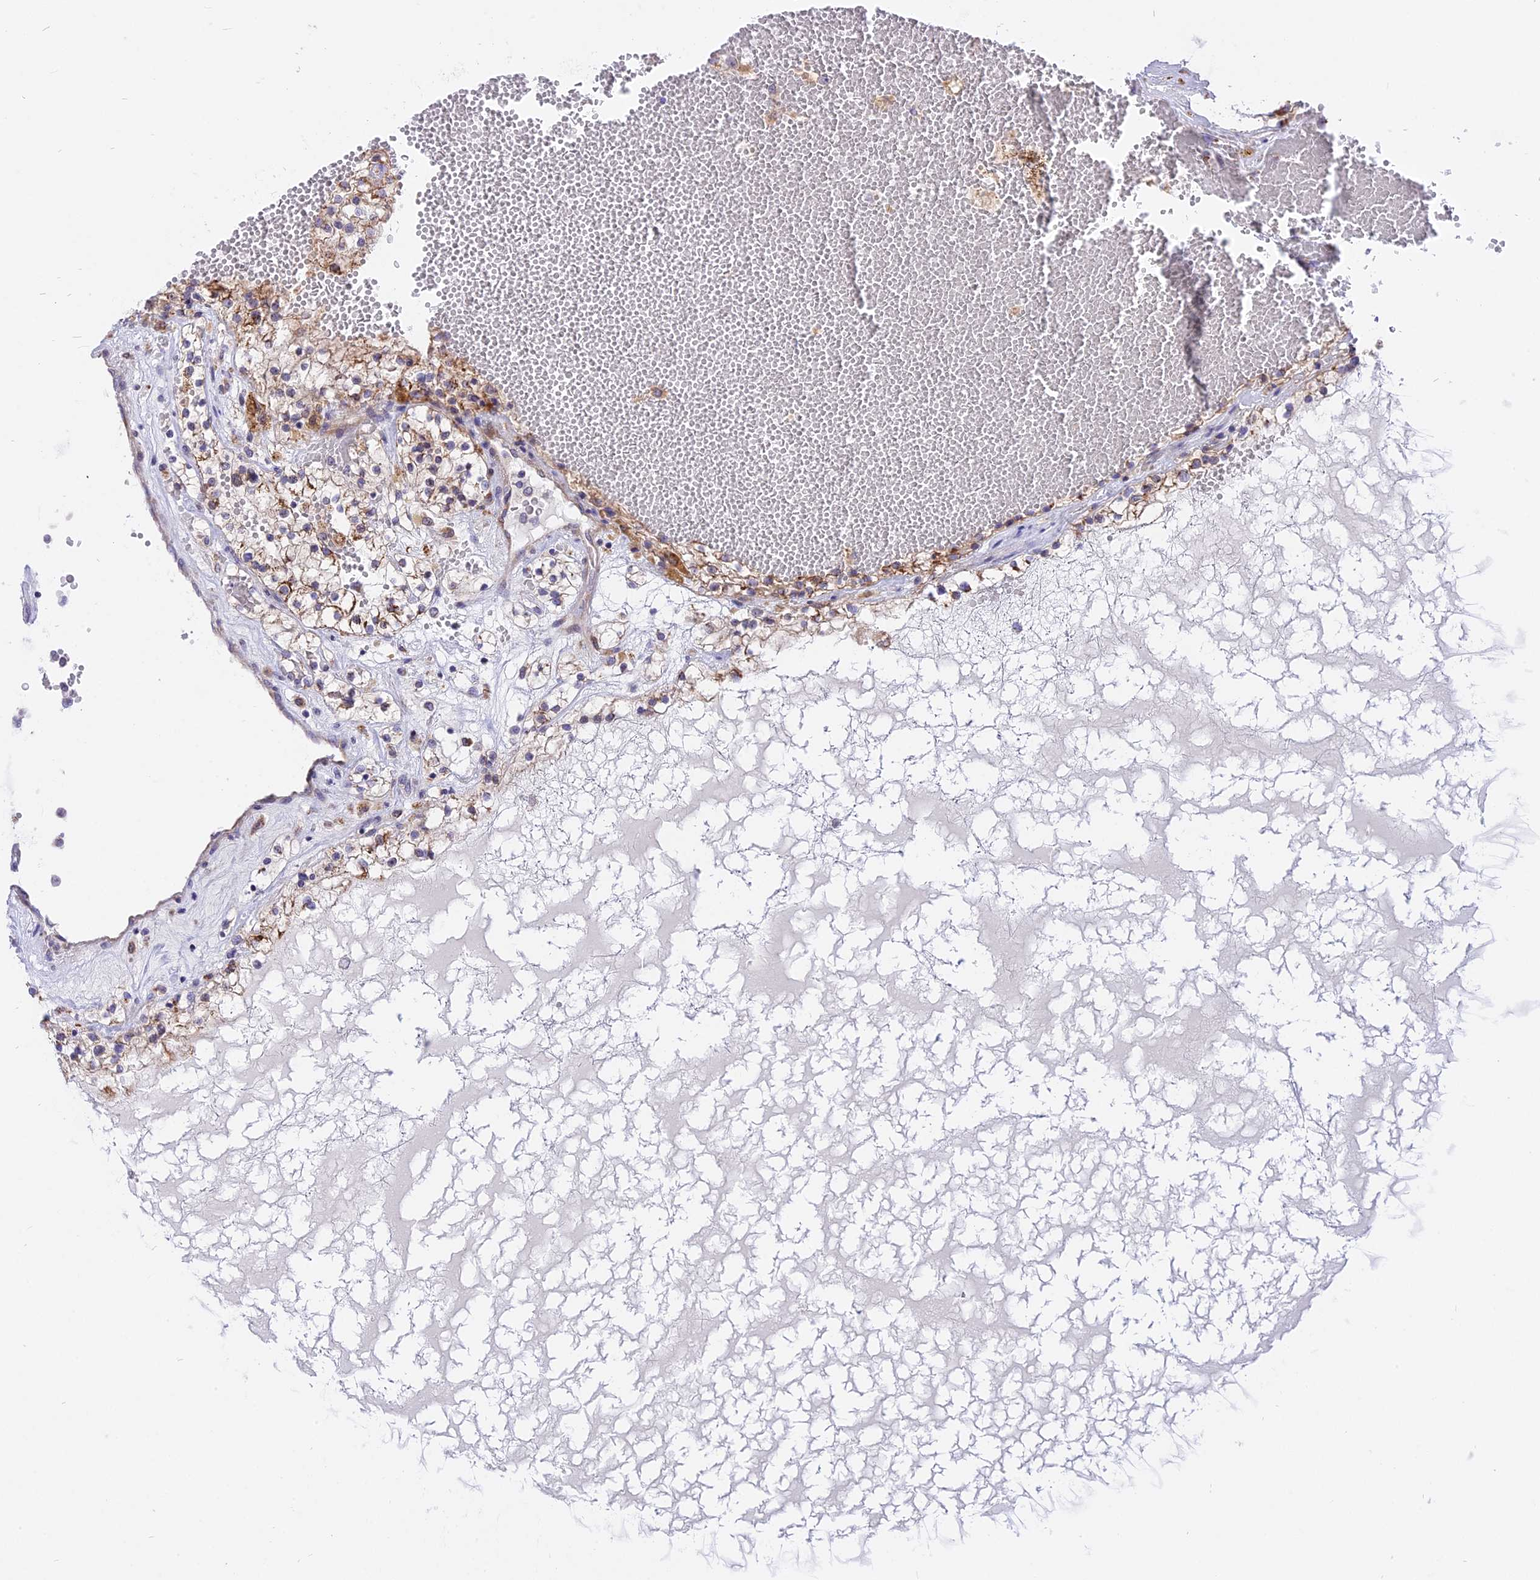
{"staining": {"intensity": "moderate", "quantity": "25%-75%", "location": "cytoplasmic/membranous"}, "tissue": "renal cancer", "cell_type": "Tumor cells", "image_type": "cancer", "snomed": [{"axis": "morphology", "description": "Normal tissue, NOS"}, {"axis": "morphology", "description": "Adenocarcinoma, NOS"}, {"axis": "topography", "description": "Kidney"}], "caption": "Adenocarcinoma (renal) stained with a brown dye shows moderate cytoplasmic/membranous positive positivity in about 25%-75% of tumor cells.", "gene": "ARMCX6", "patient": {"sex": "male", "age": 68}}